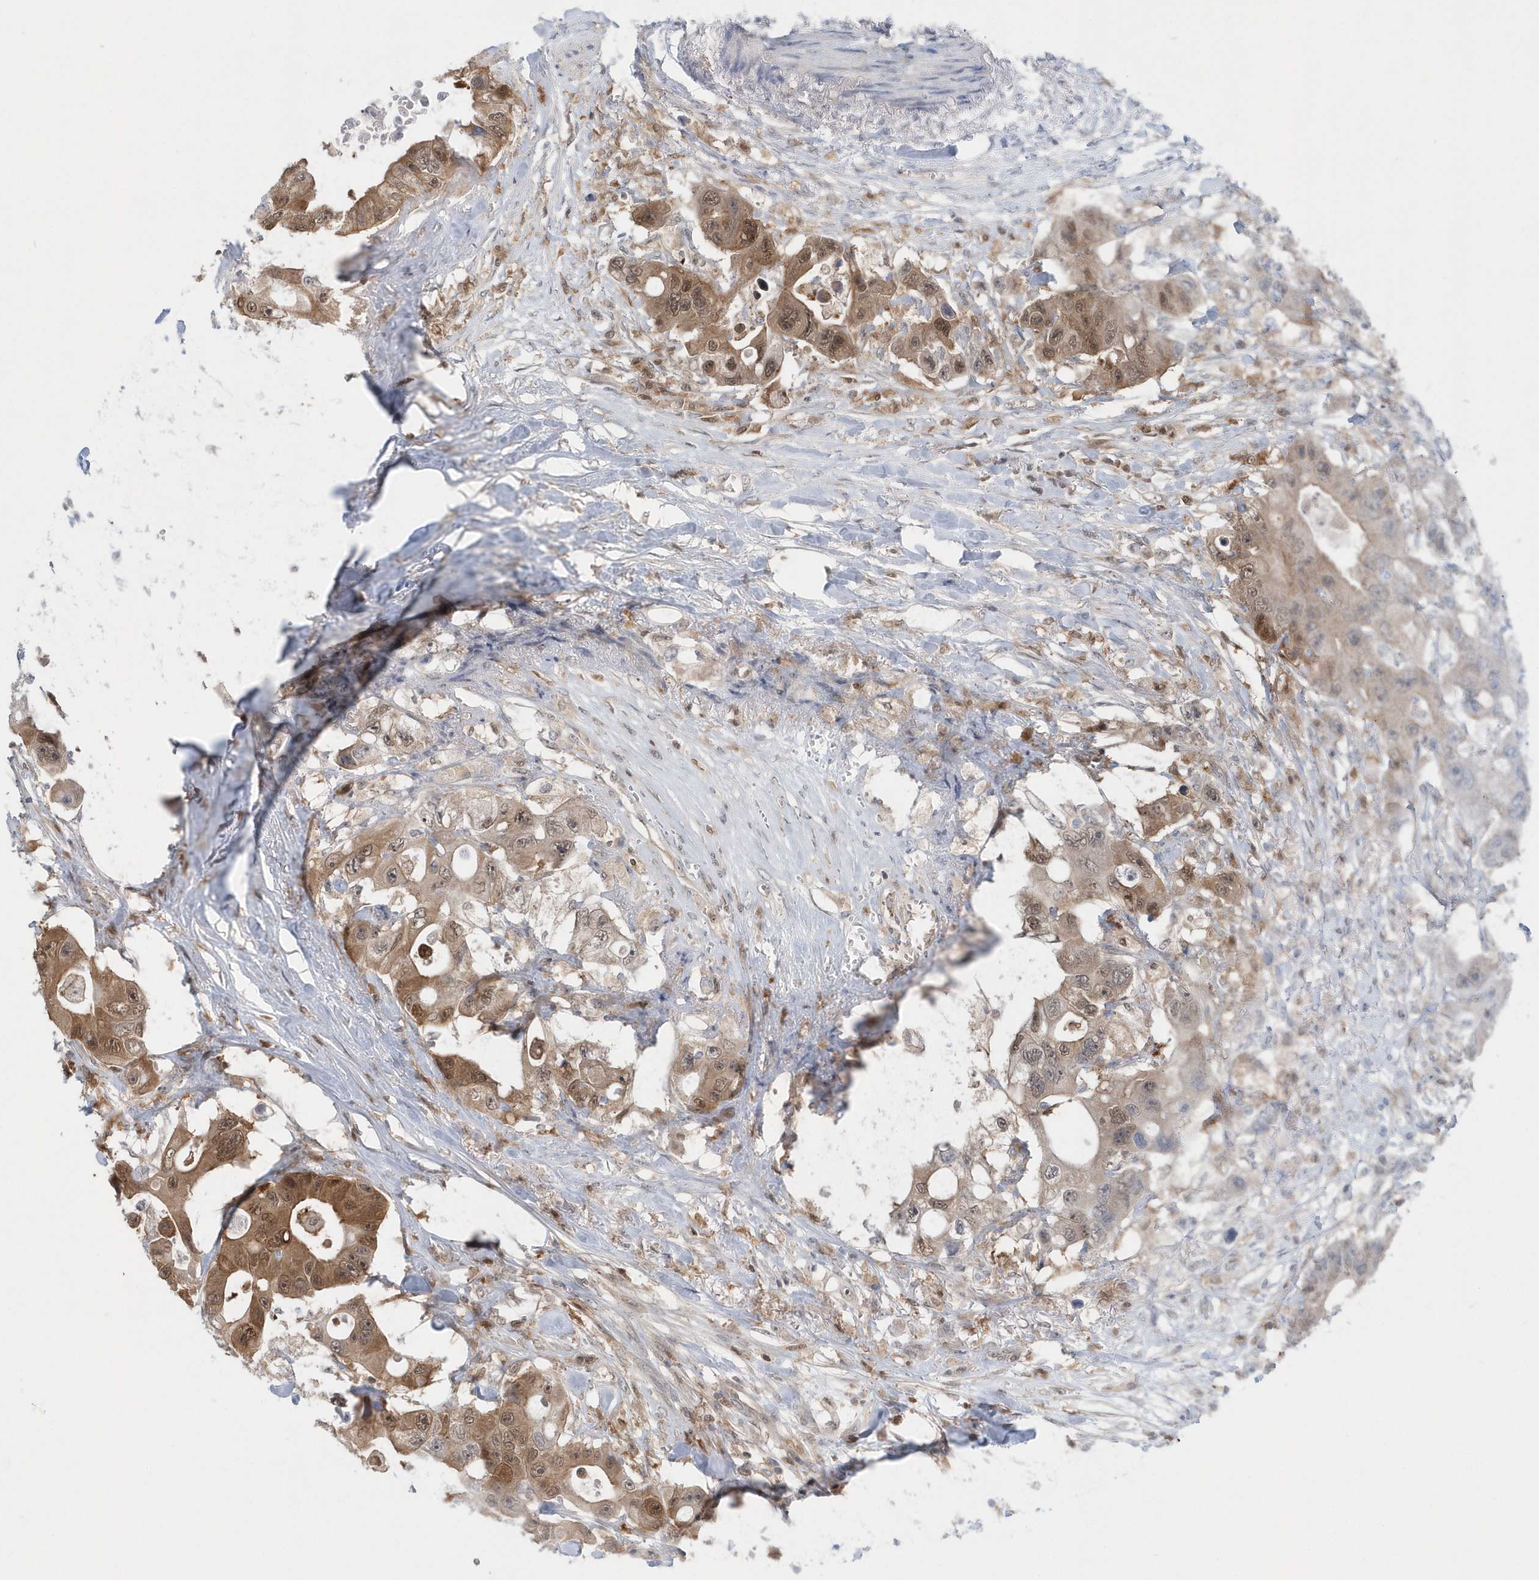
{"staining": {"intensity": "moderate", "quantity": ">75%", "location": "cytoplasmic/membranous,nuclear"}, "tissue": "colorectal cancer", "cell_type": "Tumor cells", "image_type": "cancer", "snomed": [{"axis": "morphology", "description": "Adenocarcinoma, NOS"}, {"axis": "topography", "description": "Colon"}], "caption": "Immunohistochemical staining of human colorectal adenocarcinoma demonstrates medium levels of moderate cytoplasmic/membranous and nuclear staining in approximately >75% of tumor cells.", "gene": "RNF7", "patient": {"sex": "female", "age": 46}}